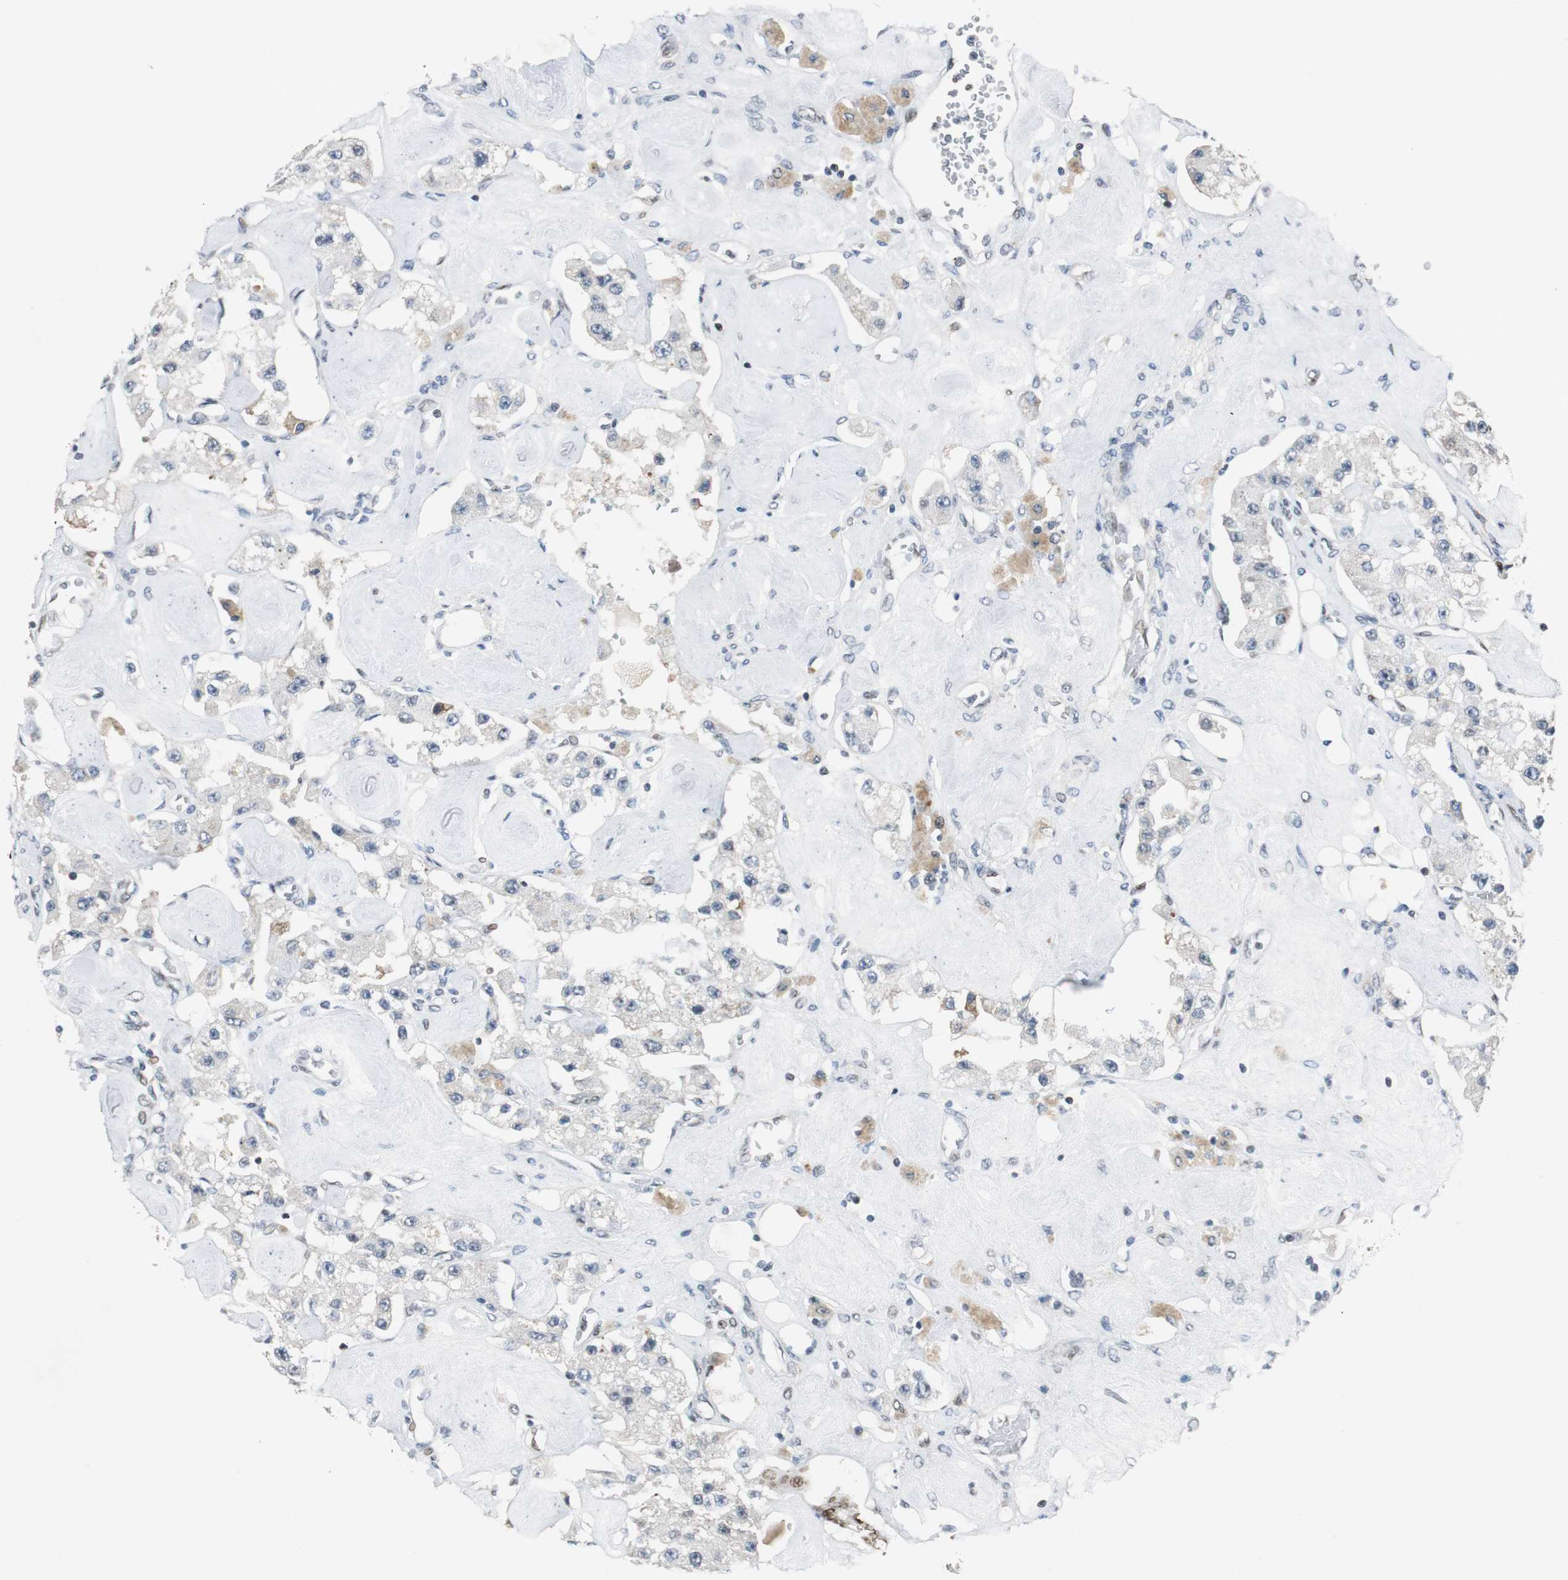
{"staining": {"intensity": "negative", "quantity": "none", "location": "none"}, "tissue": "carcinoid", "cell_type": "Tumor cells", "image_type": "cancer", "snomed": [{"axis": "morphology", "description": "Carcinoid, malignant, NOS"}, {"axis": "topography", "description": "Pancreas"}], "caption": "Protein analysis of carcinoid (malignant) displays no significant positivity in tumor cells.", "gene": "AJUBA", "patient": {"sex": "male", "age": 41}}